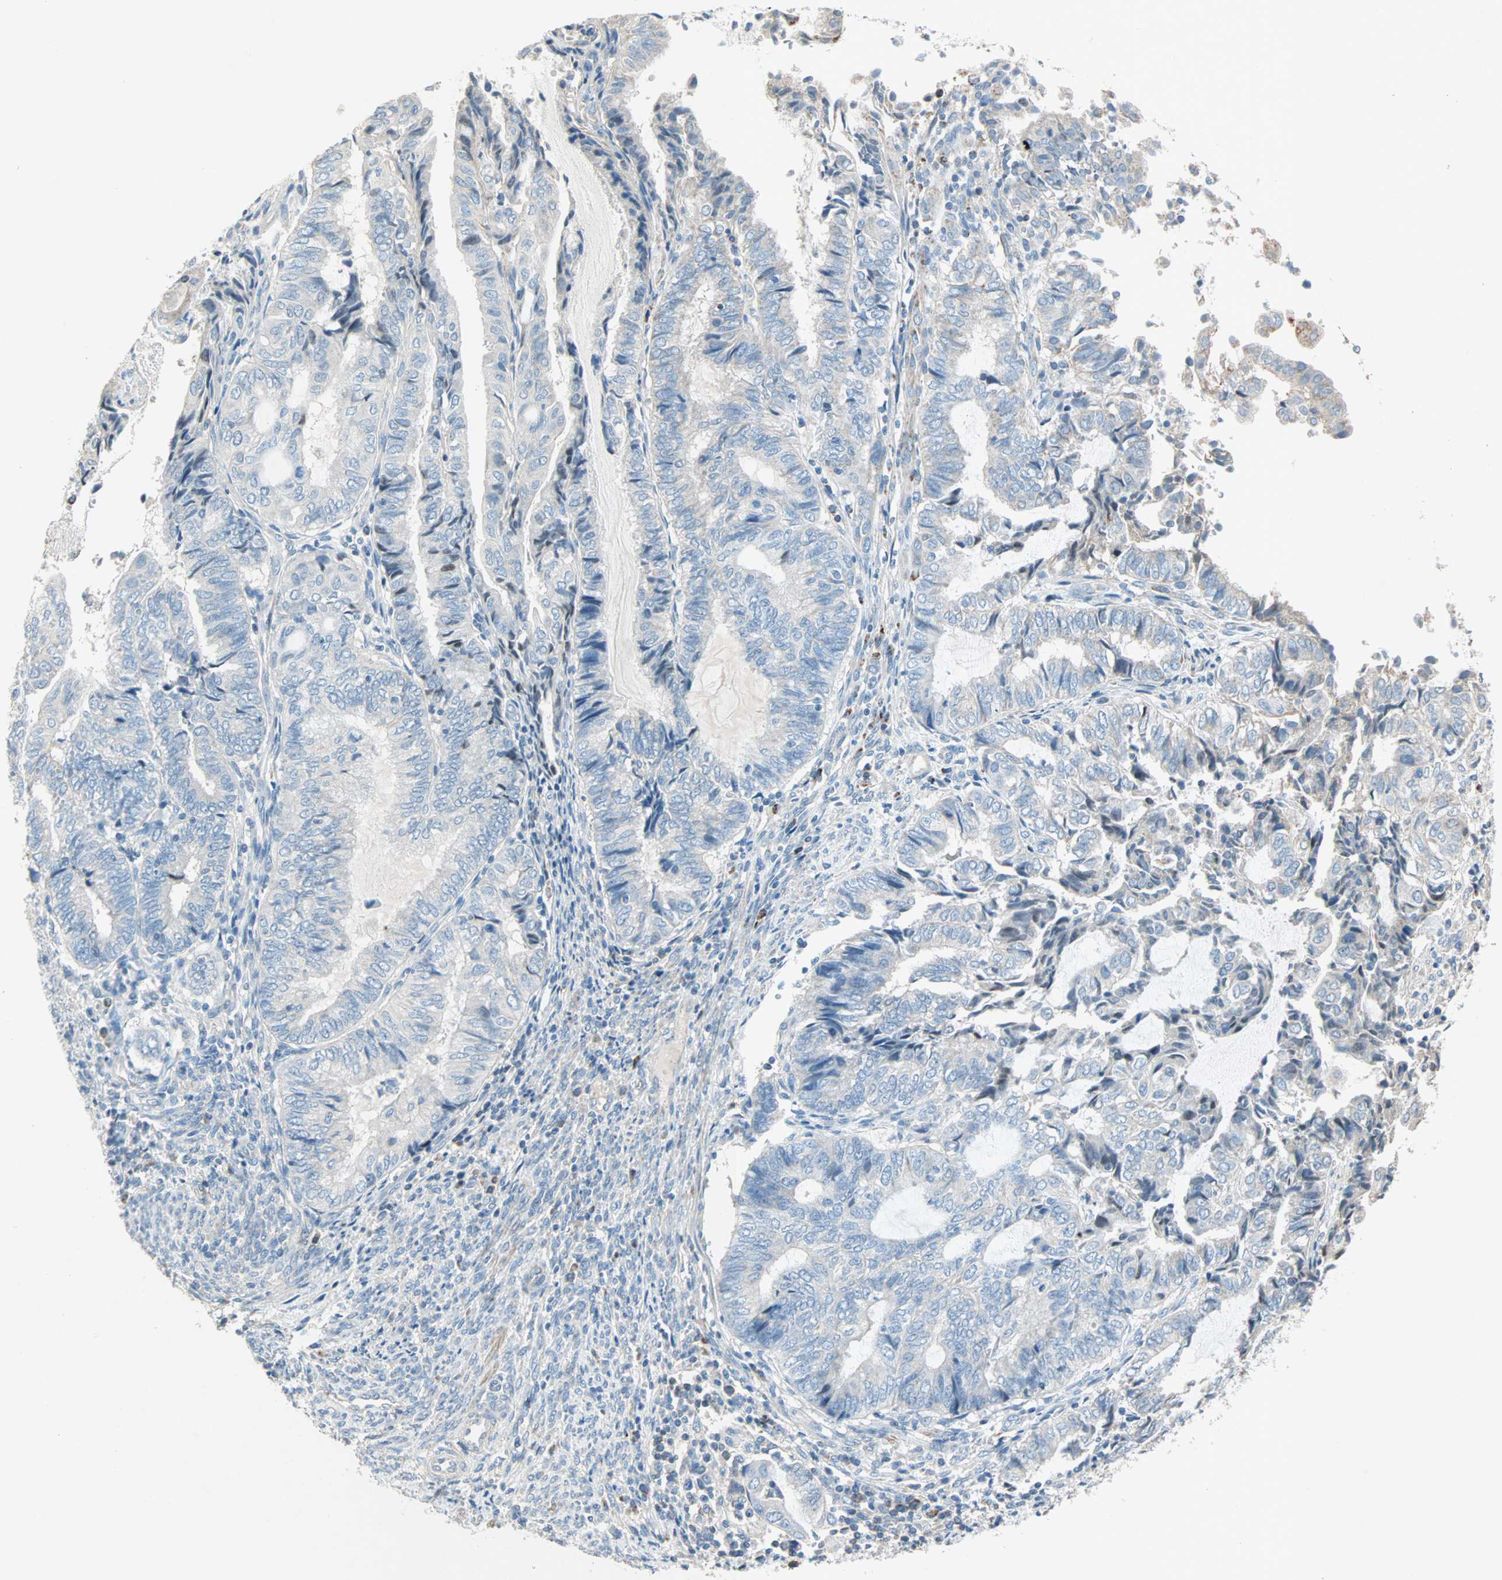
{"staining": {"intensity": "negative", "quantity": "none", "location": "none"}, "tissue": "endometrial cancer", "cell_type": "Tumor cells", "image_type": "cancer", "snomed": [{"axis": "morphology", "description": "Adenocarcinoma, NOS"}, {"axis": "topography", "description": "Uterus"}, {"axis": "topography", "description": "Endometrium"}], "caption": "This is an immunohistochemistry (IHC) histopathology image of human endometrial cancer. There is no staining in tumor cells.", "gene": "ACVRL1", "patient": {"sex": "female", "age": 70}}